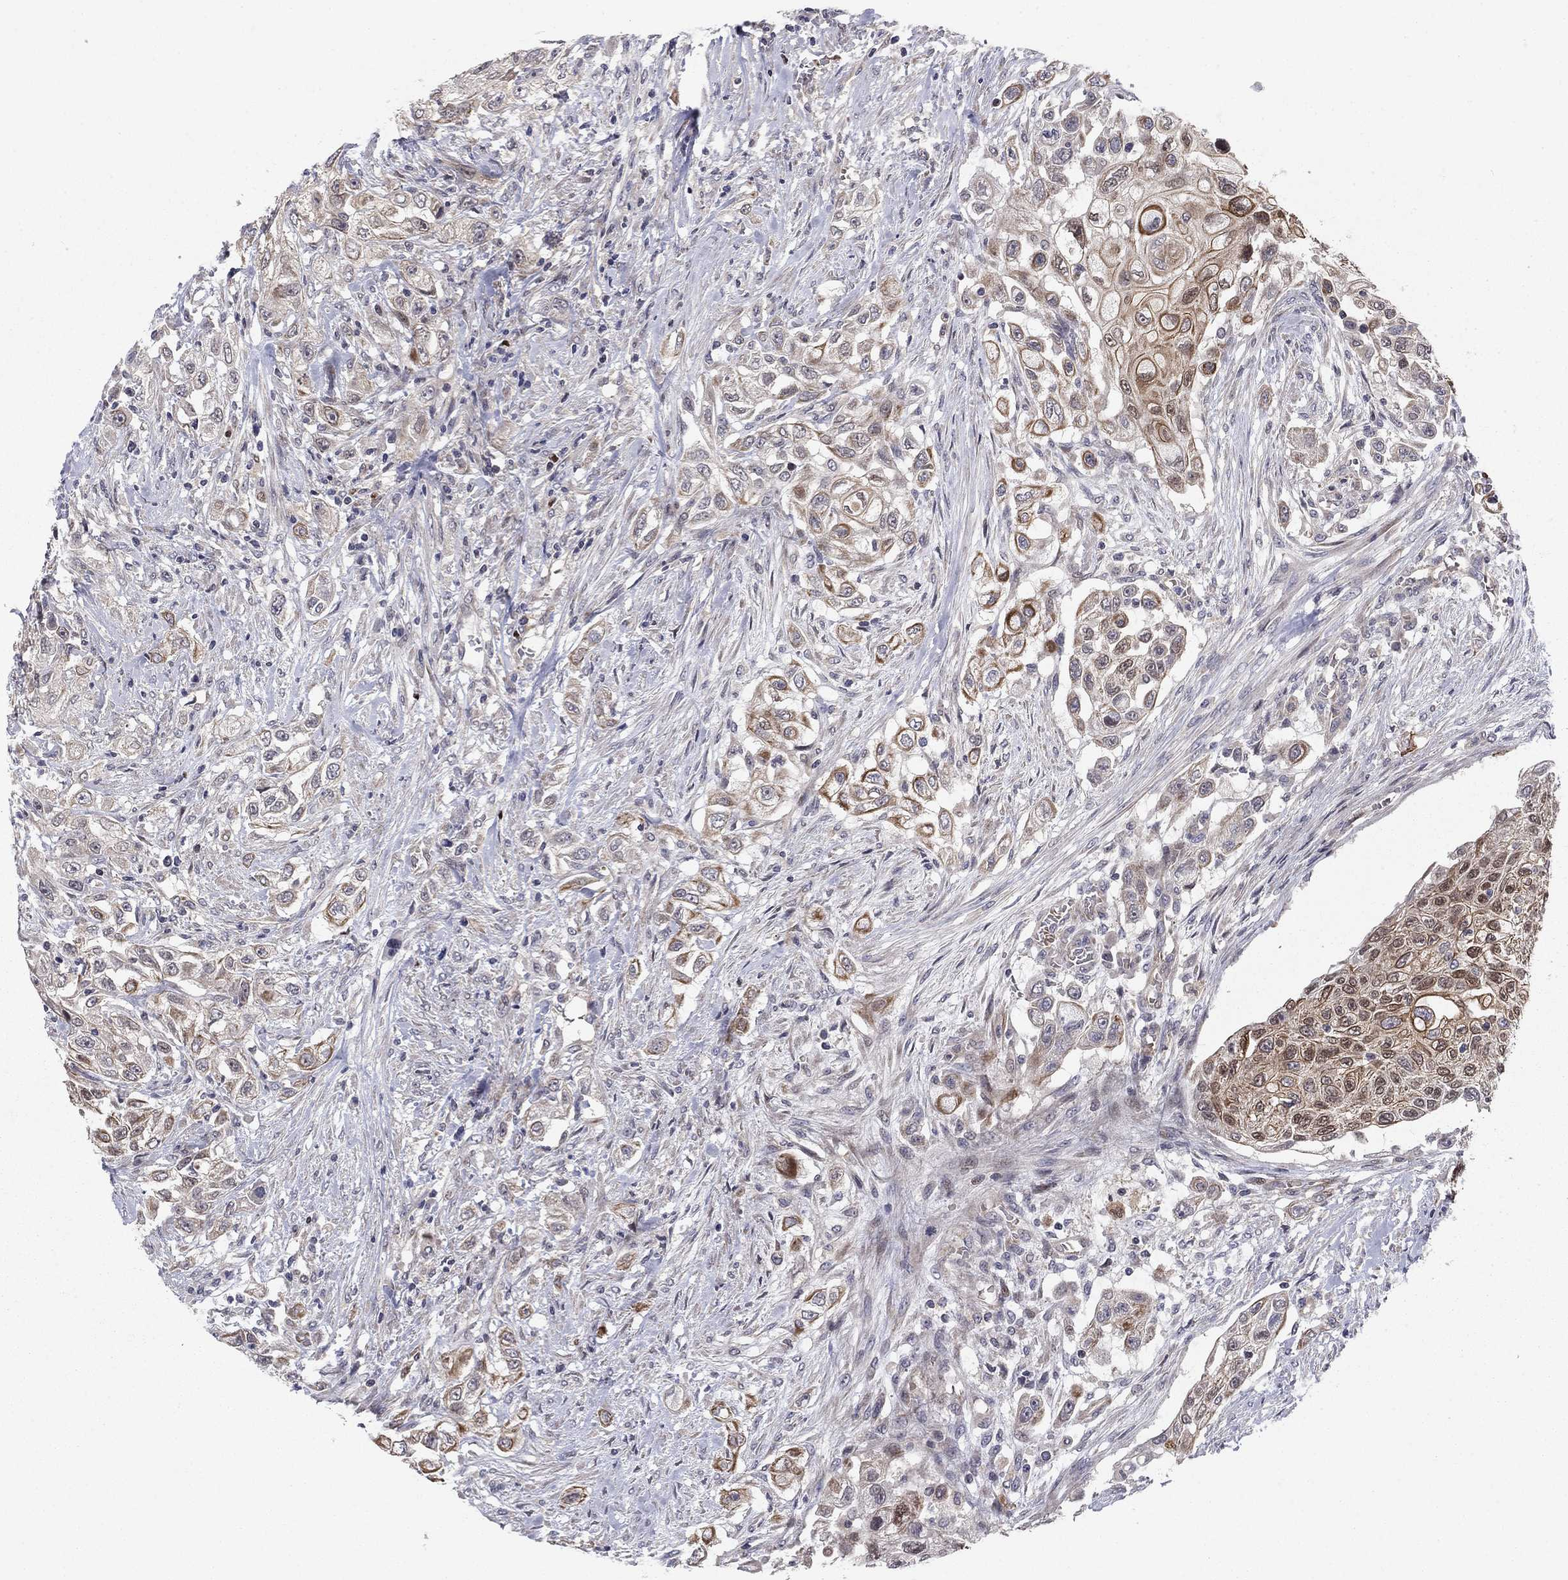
{"staining": {"intensity": "moderate", "quantity": "25%-75%", "location": "cytoplasmic/membranous,nuclear"}, "tissue": "urothelial cancer", "cell_type": "Tumor cells", "image_type": "cancer", "snomed": [{"axis": "morphology", "description": "Urothelial carcinoma, High grade"}, {"axis": "topography", "description": "Urinary bladder"}], "caption": "Human urothelial cancer stained with a brown dye displays moderate cytoplasmic/membranous and nuclear positive expression in approximately 25%-75% of tumor cells.", "gene": "BCL11A", "patient": {"sex": "female", "age": 56}}